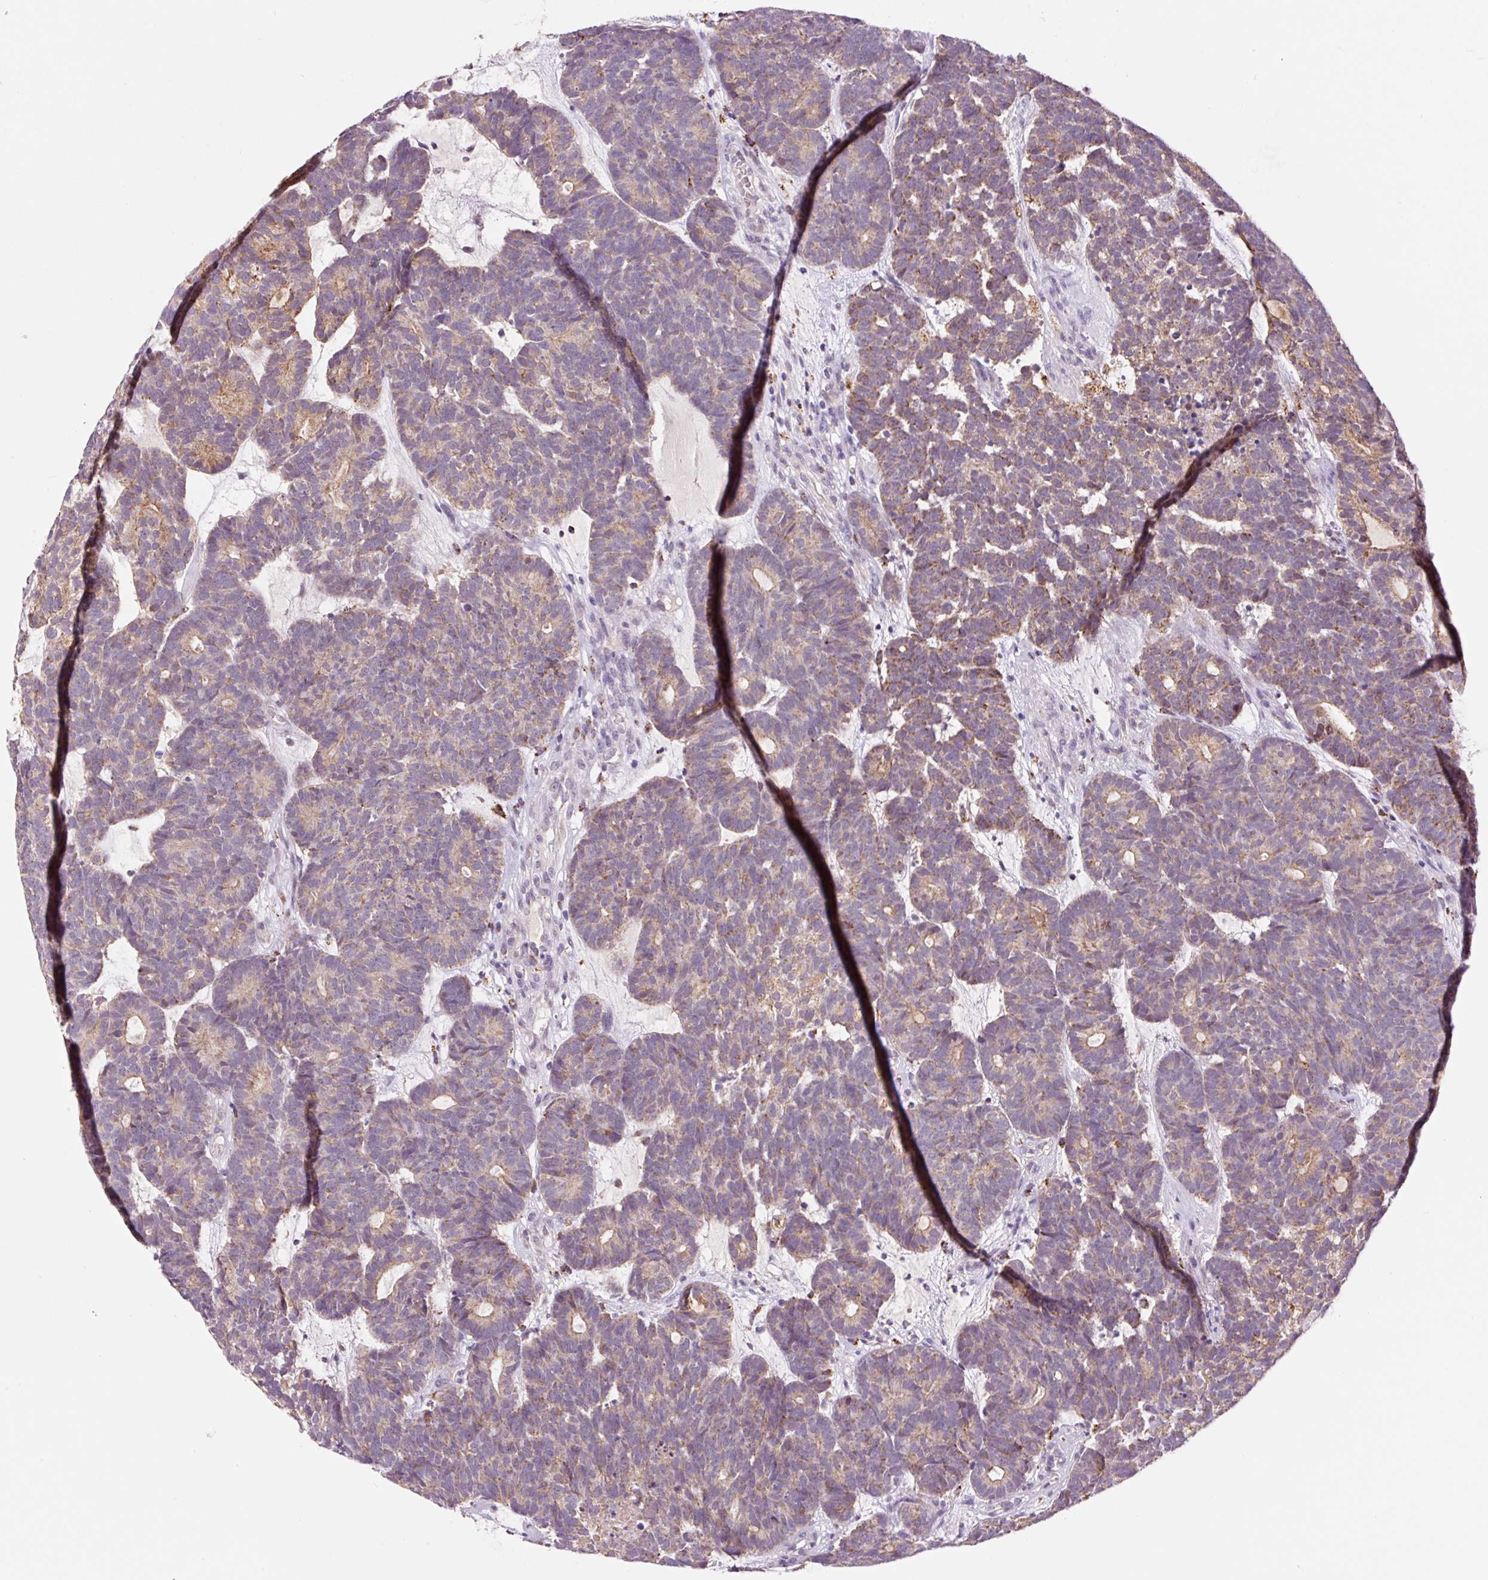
{"staining": {"intensity": "weak", "quantity": "25%-75%", "location": "cytoplasmic/membranous"}, "tissue": "head and neck cancer", "cell_type": "Tumor cells", "image_type": "cancer", "snomed": [{"axis": "morphology", "description": "Adenocarcinoma, NOS"}, {"axis": "topography", "description": "Head-Neck"}], "caption": "Weak cytoplasmic/membranous staining for a protein is appreciated in about 25%-75% of tumor cells of head and neck cancer (adenocarcinoma) using immunohistochemistry (IHC).", "gene": "PCK2", "patient": {"sex": "female", "age": 81}}